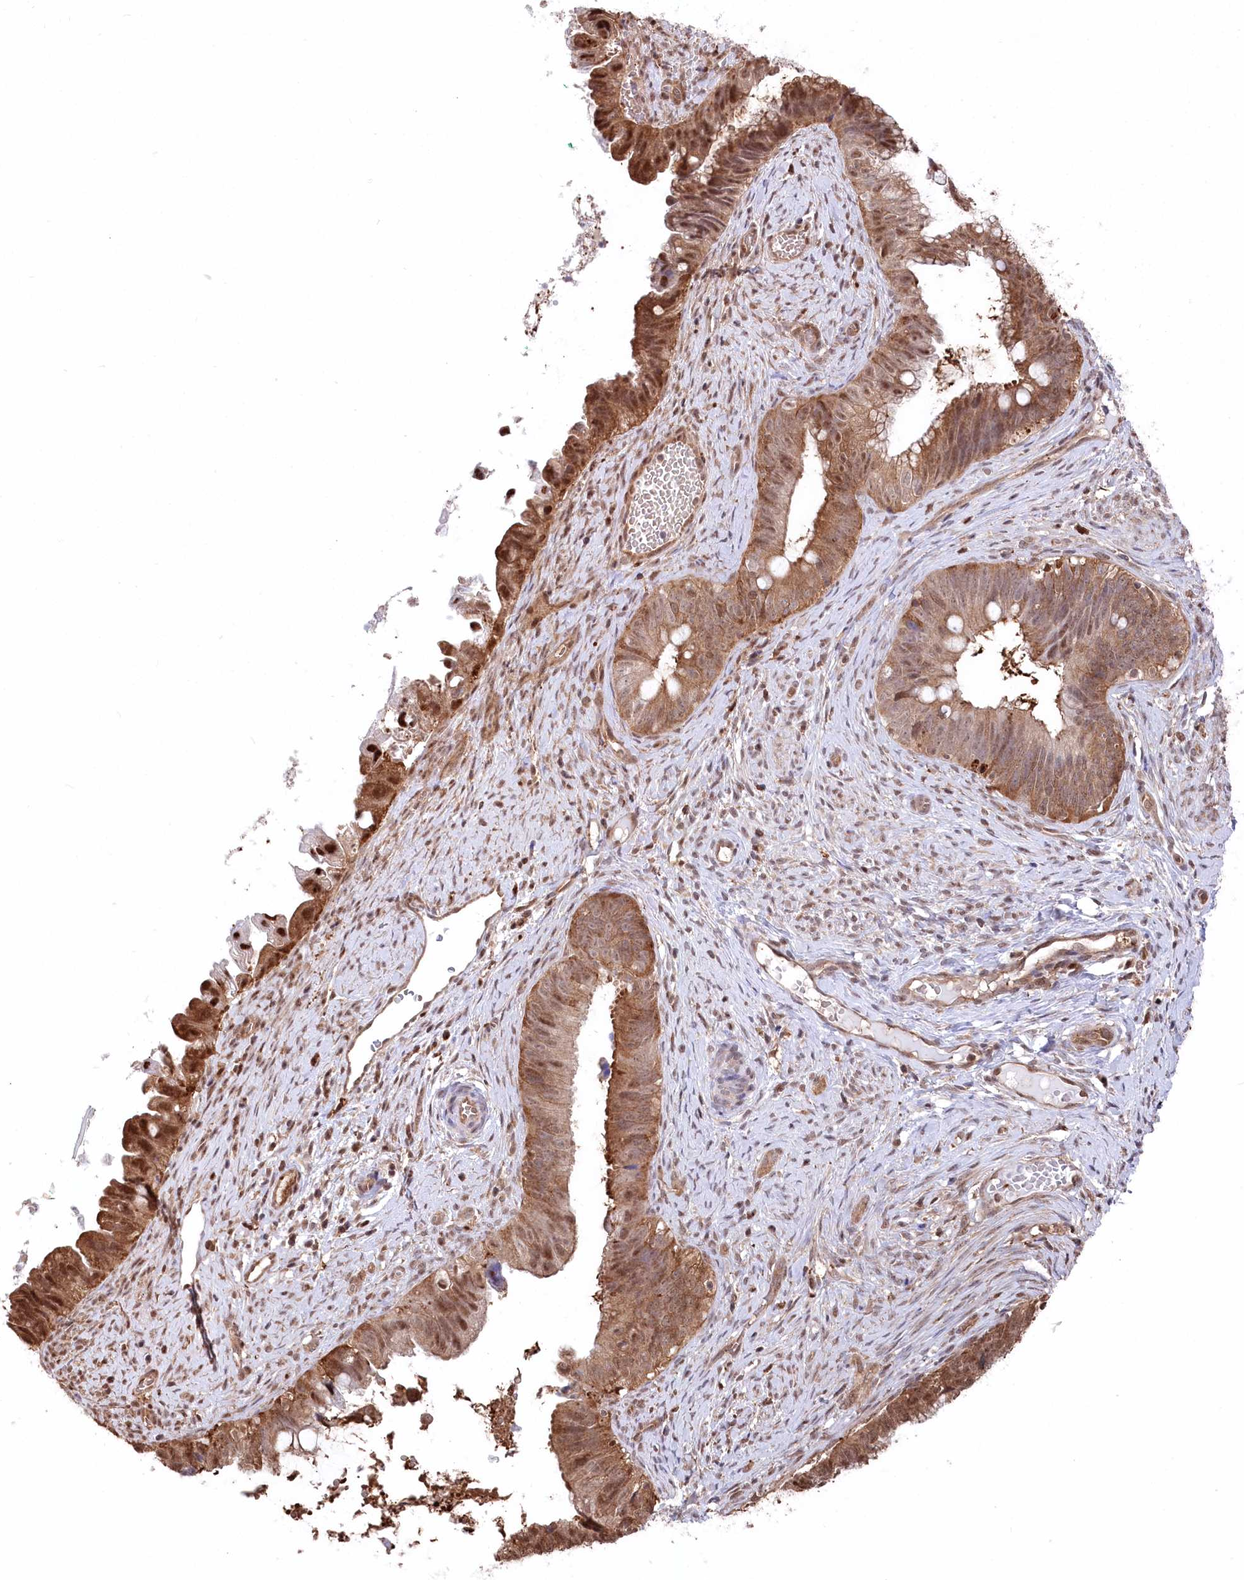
{"staining": {"intensity": "moderate", "quantity": ">75%", "location": "cytoplasmic/membranous,nuclear"}, "tissue": "cervical cancer", "cell_type": "Tumor cells", "image_type": "cancer", "snomed": [{"axis": "morphology", "description": "Adenocarcinoma, NOS"}, {"axis": "topography", "description": "Cervix"}], "caption": "Cervical cancer (adenocarcinoma) stained with a brown dye exhibits moderate cytoplasmic/membranous and nuclear positive staining in about >75% of tumor cells.", "gene": "PSMA1", "patient": {"sex": "female", "age": 42}}